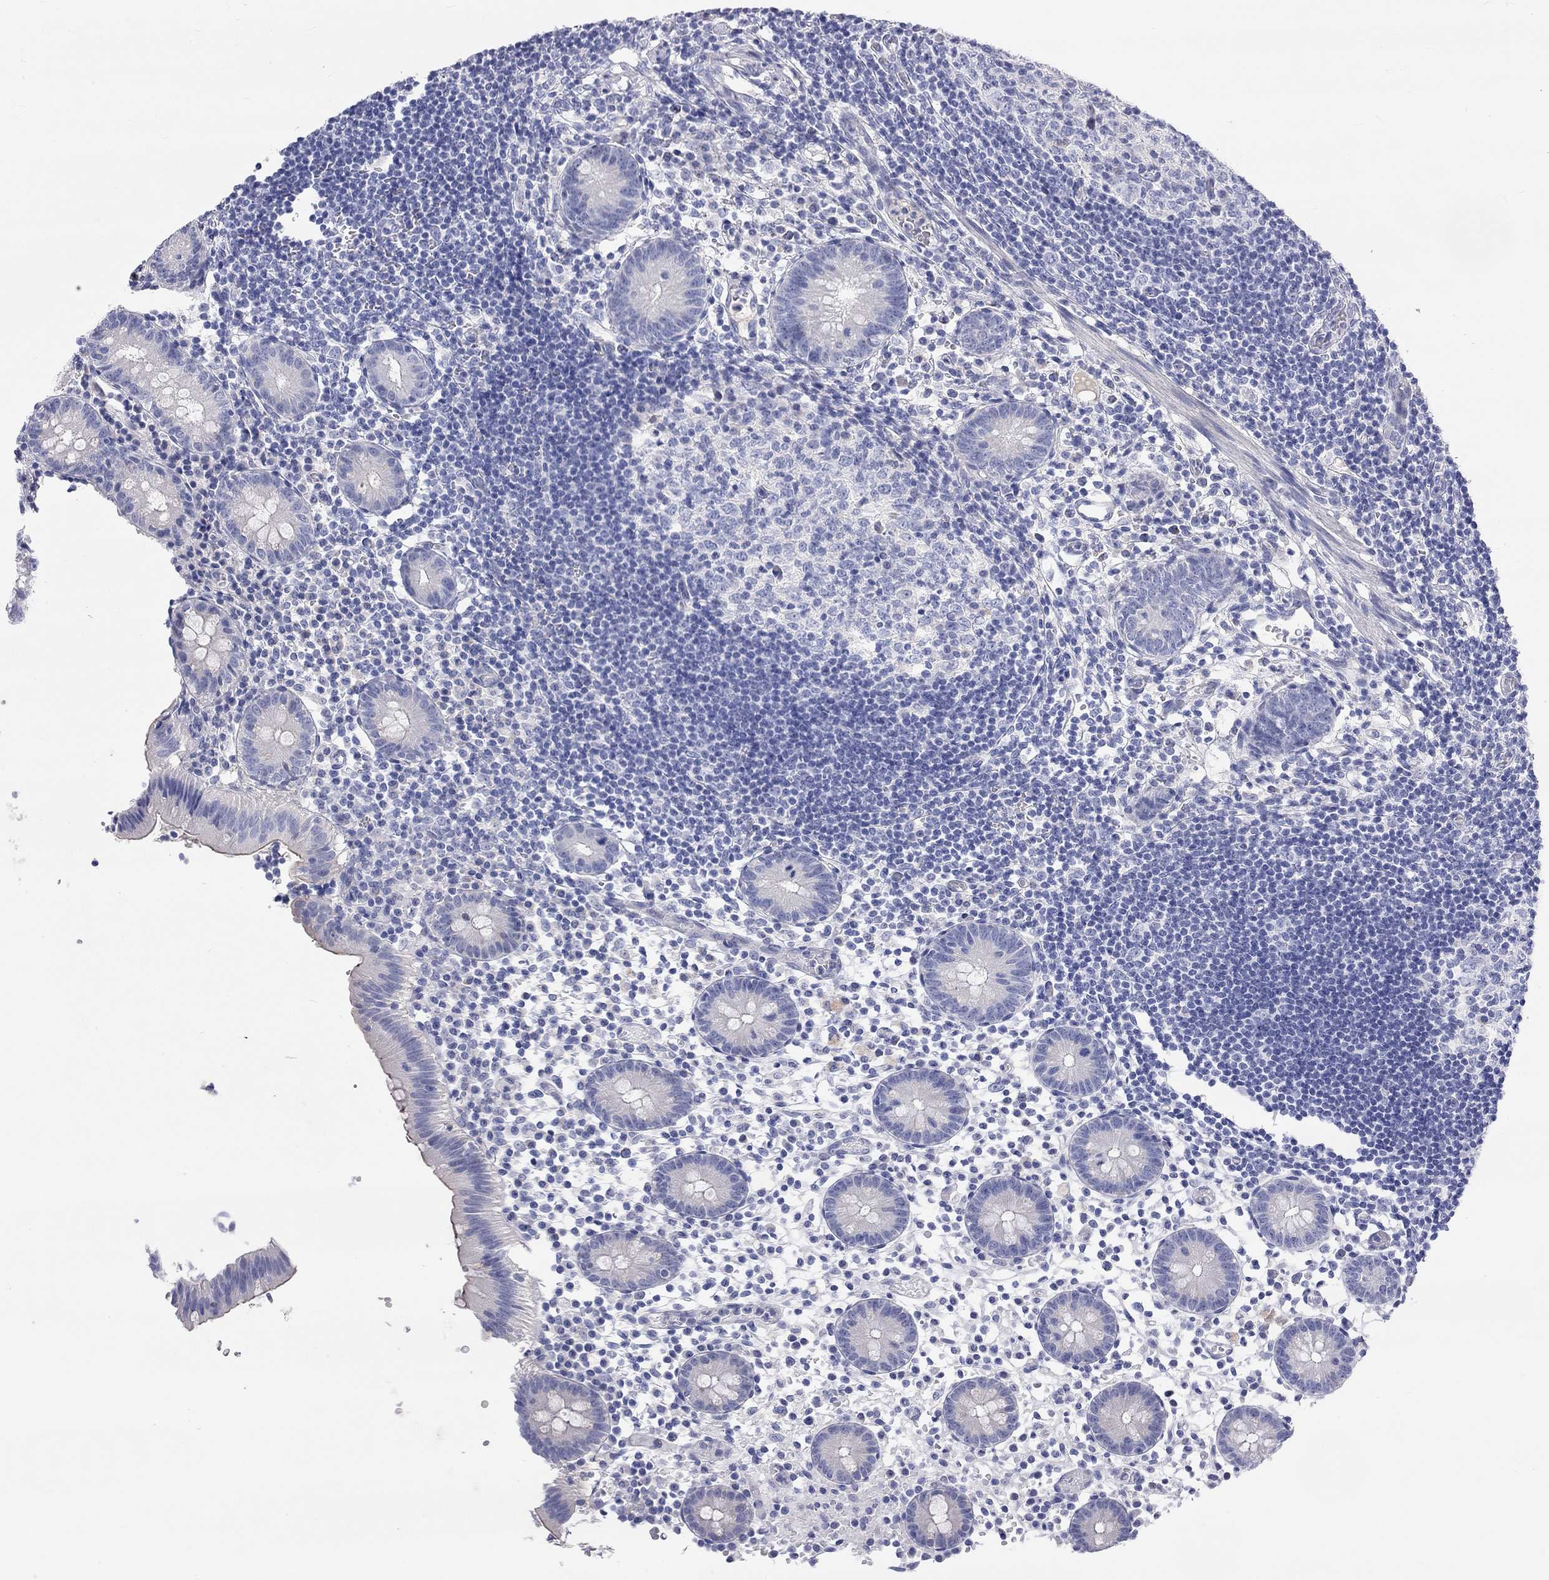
{"staining": {"intensity": "negative", "quantity": "none", "location": "none"}, "tissue": "appendix", "cell_type": "Glandular cells", "image_type": "normal", "snomed": [{"axis": "morphology", "description": "Normal tissue, NOS"}, {"axis": "topography", "description": "Appendix"}], "caption": "Appendix stained for a protein using immunohistochemistry shows no positivity glandular cells.", "gene": "ST7L", "patient": {"sex": "female", "age": 40}}